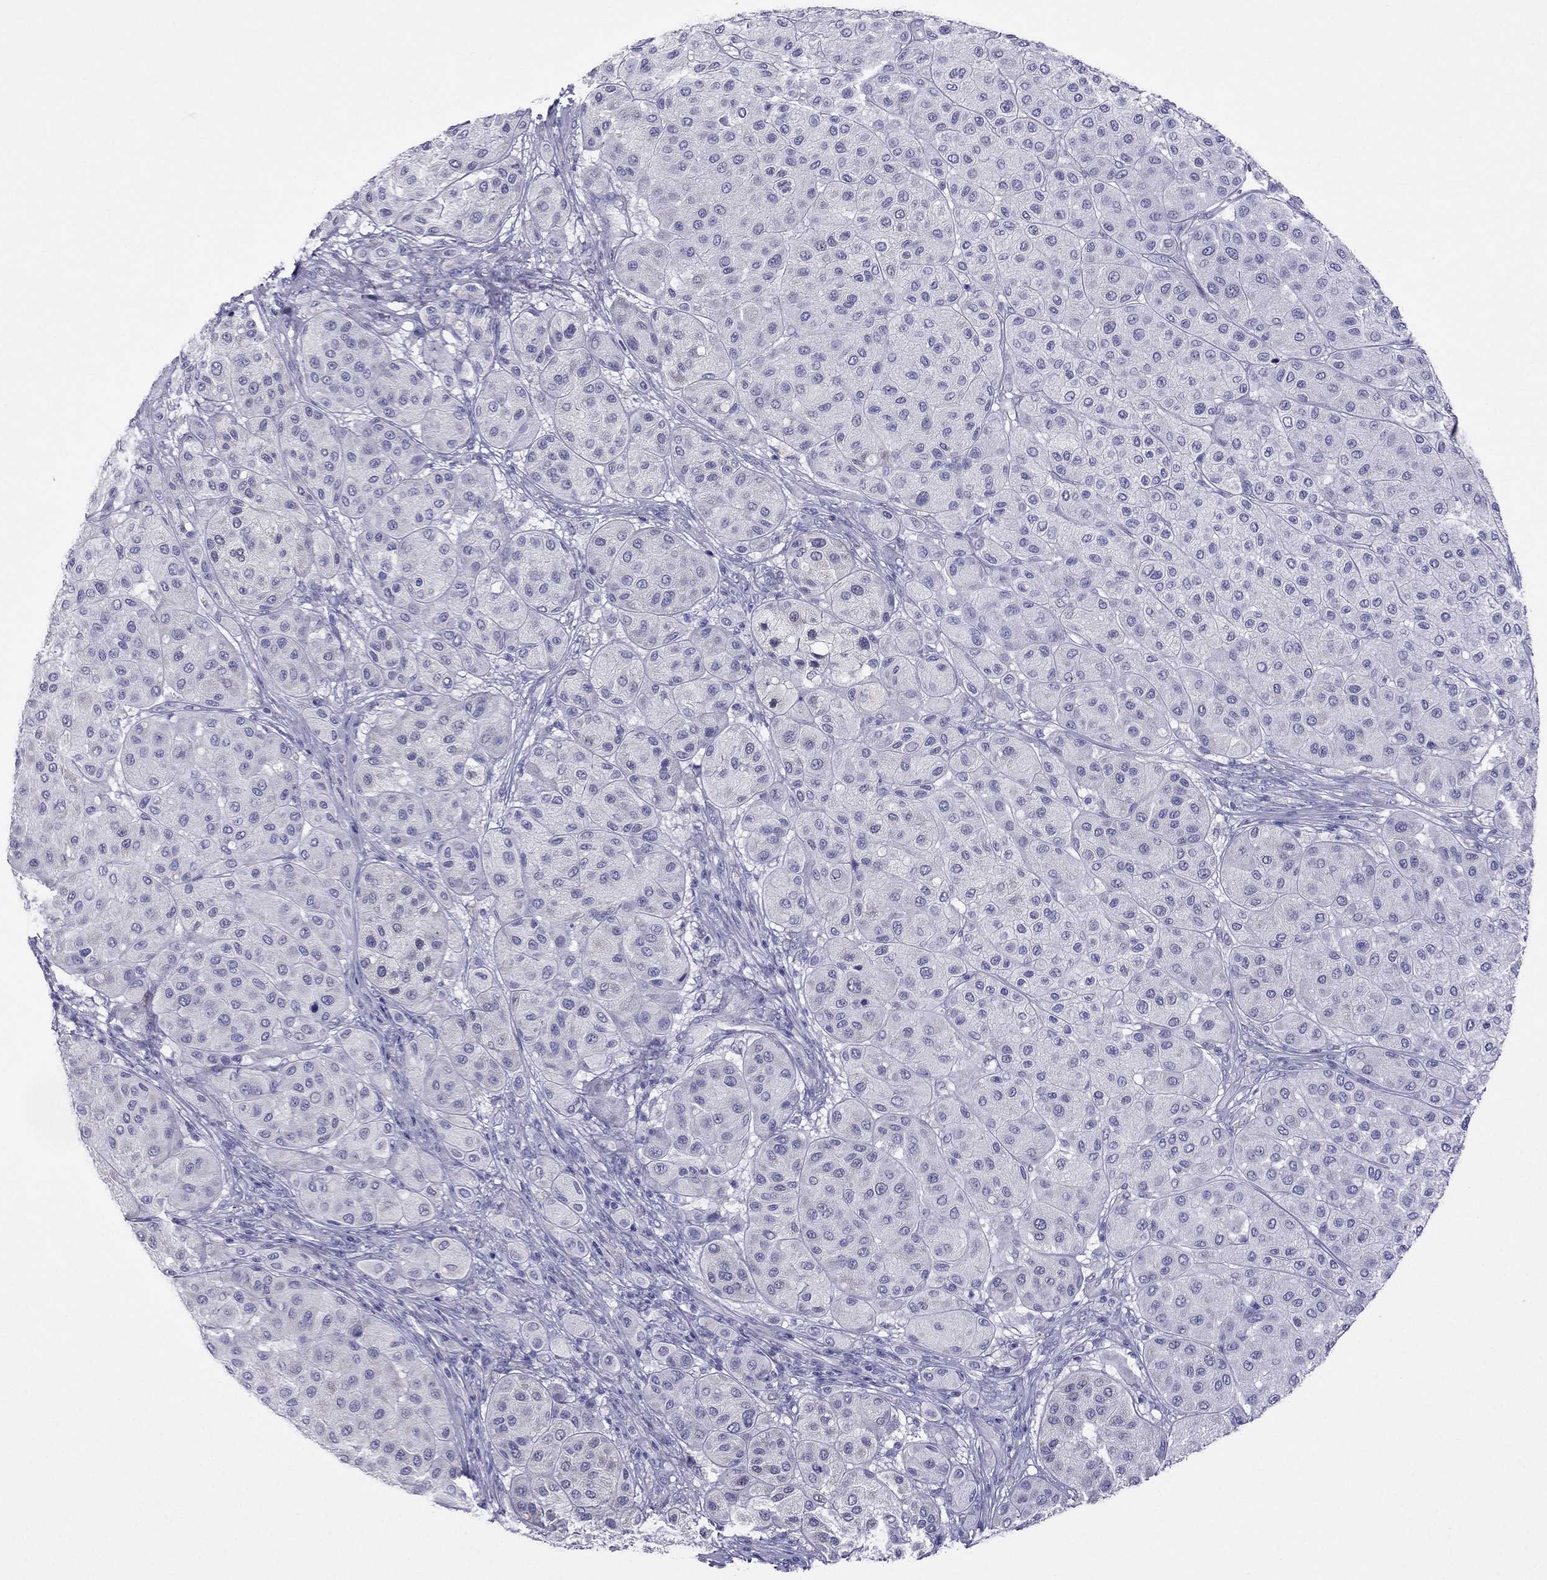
{"staining": {"intensity": "negative", "quantity": "none", "location": "none"}, "tissue": "melanoma", "cell_type": "Tumor cells", "image_type": "cancer", "snomed": [{"axis": "morphology", "description": "Malignant melanoma, Metastatic site"}, {"axis": "topography", "description": "Smooth muscle"}], "caption": "Immunohistochemical staining of malignant melanoma (metastatic site) reveals no significant positivity in tumor cells. (DAB immunohistochemistry (IHC), high magnification).", "gene": "TDRD1", "patient": {"sex": "male", "age": 41}}